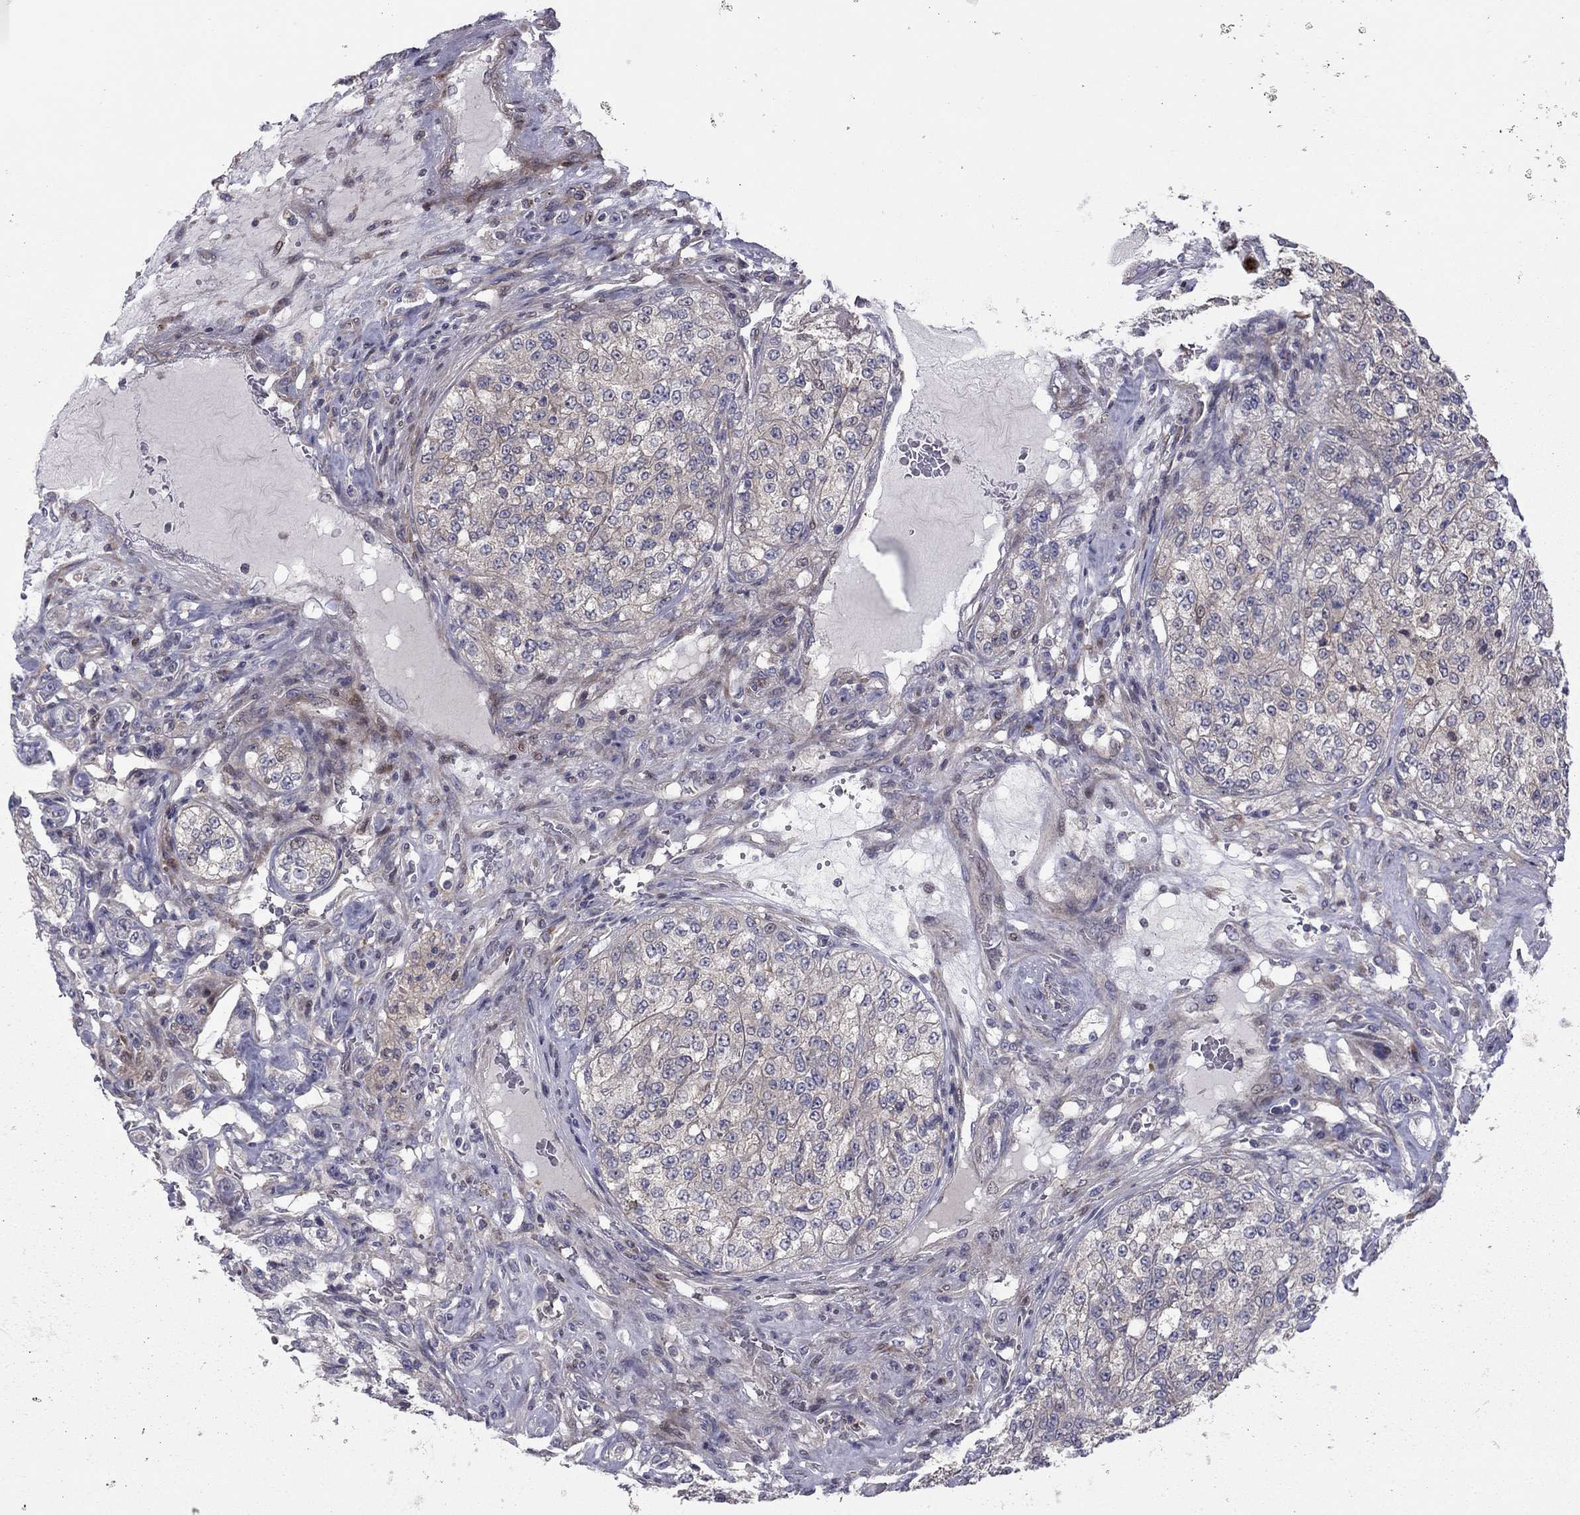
{"staining": {"intensity": "negative", "quantity": "none", "location": "none"}, "tissue": "renal cancer", "cell_type": "Tumor cells", "image_type": "cancer", "snomed": [{"axis": "morphology", "description": "Adenocarcinoma, NOS"}, {"axis": "topography", "description": "Kidney"}], "caption": "IHC image of neoplastic tissue: adenocarcinoma (renal) stained with DAB exhibits no significant protein positivity in tumor cells. Brightfield microscopy of immunohistochemistry (IHC) stained with DAB (brown) and hematoxylin (blue), captured at high magnification.", "gene": "DUSP7", "patient": {"sex": "female", "age": 63}}